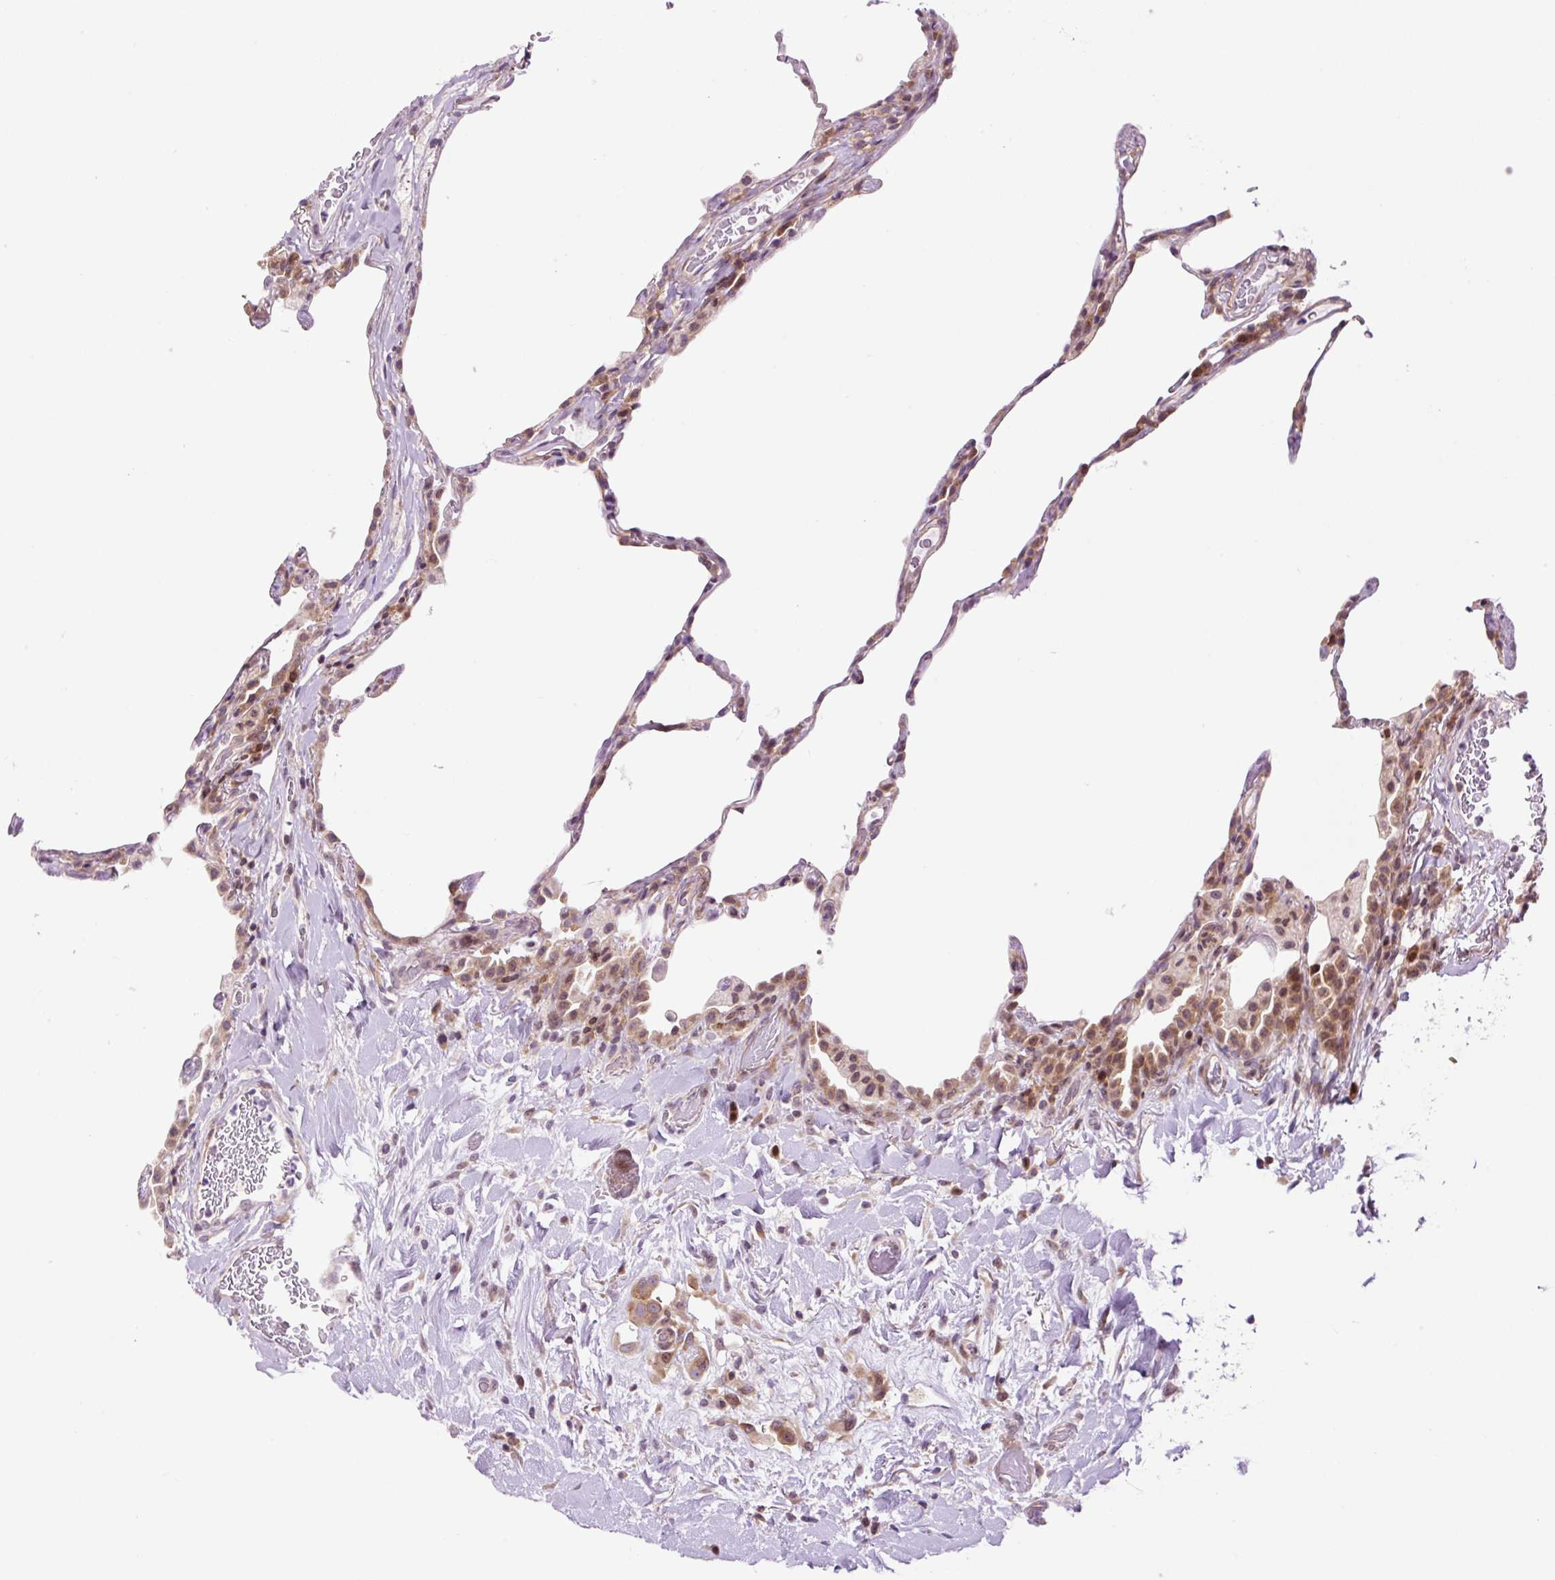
{"staining": {"intensity": "moderate", "quantity": "<25%", "location": "cytoplasmic/membranous"}, "tissue": "lung", "cell_type": "Alveolar cells", "image_type": "normal", "snomed": [{"axis": "morphology", "description": "Normal tissue, NOS"}, {"axis": "topography", "description": "Lung"}], "caption": "Unremarkable lung reveals moderate cytoplasmic/membranous positivity in about <25% of alveolar cells, visualized by immunohistochemistry. (IHC, brightfield microscopy, high magnification).", "gene": "RPL41", "patient": {"sex": "female", "age": 57}}